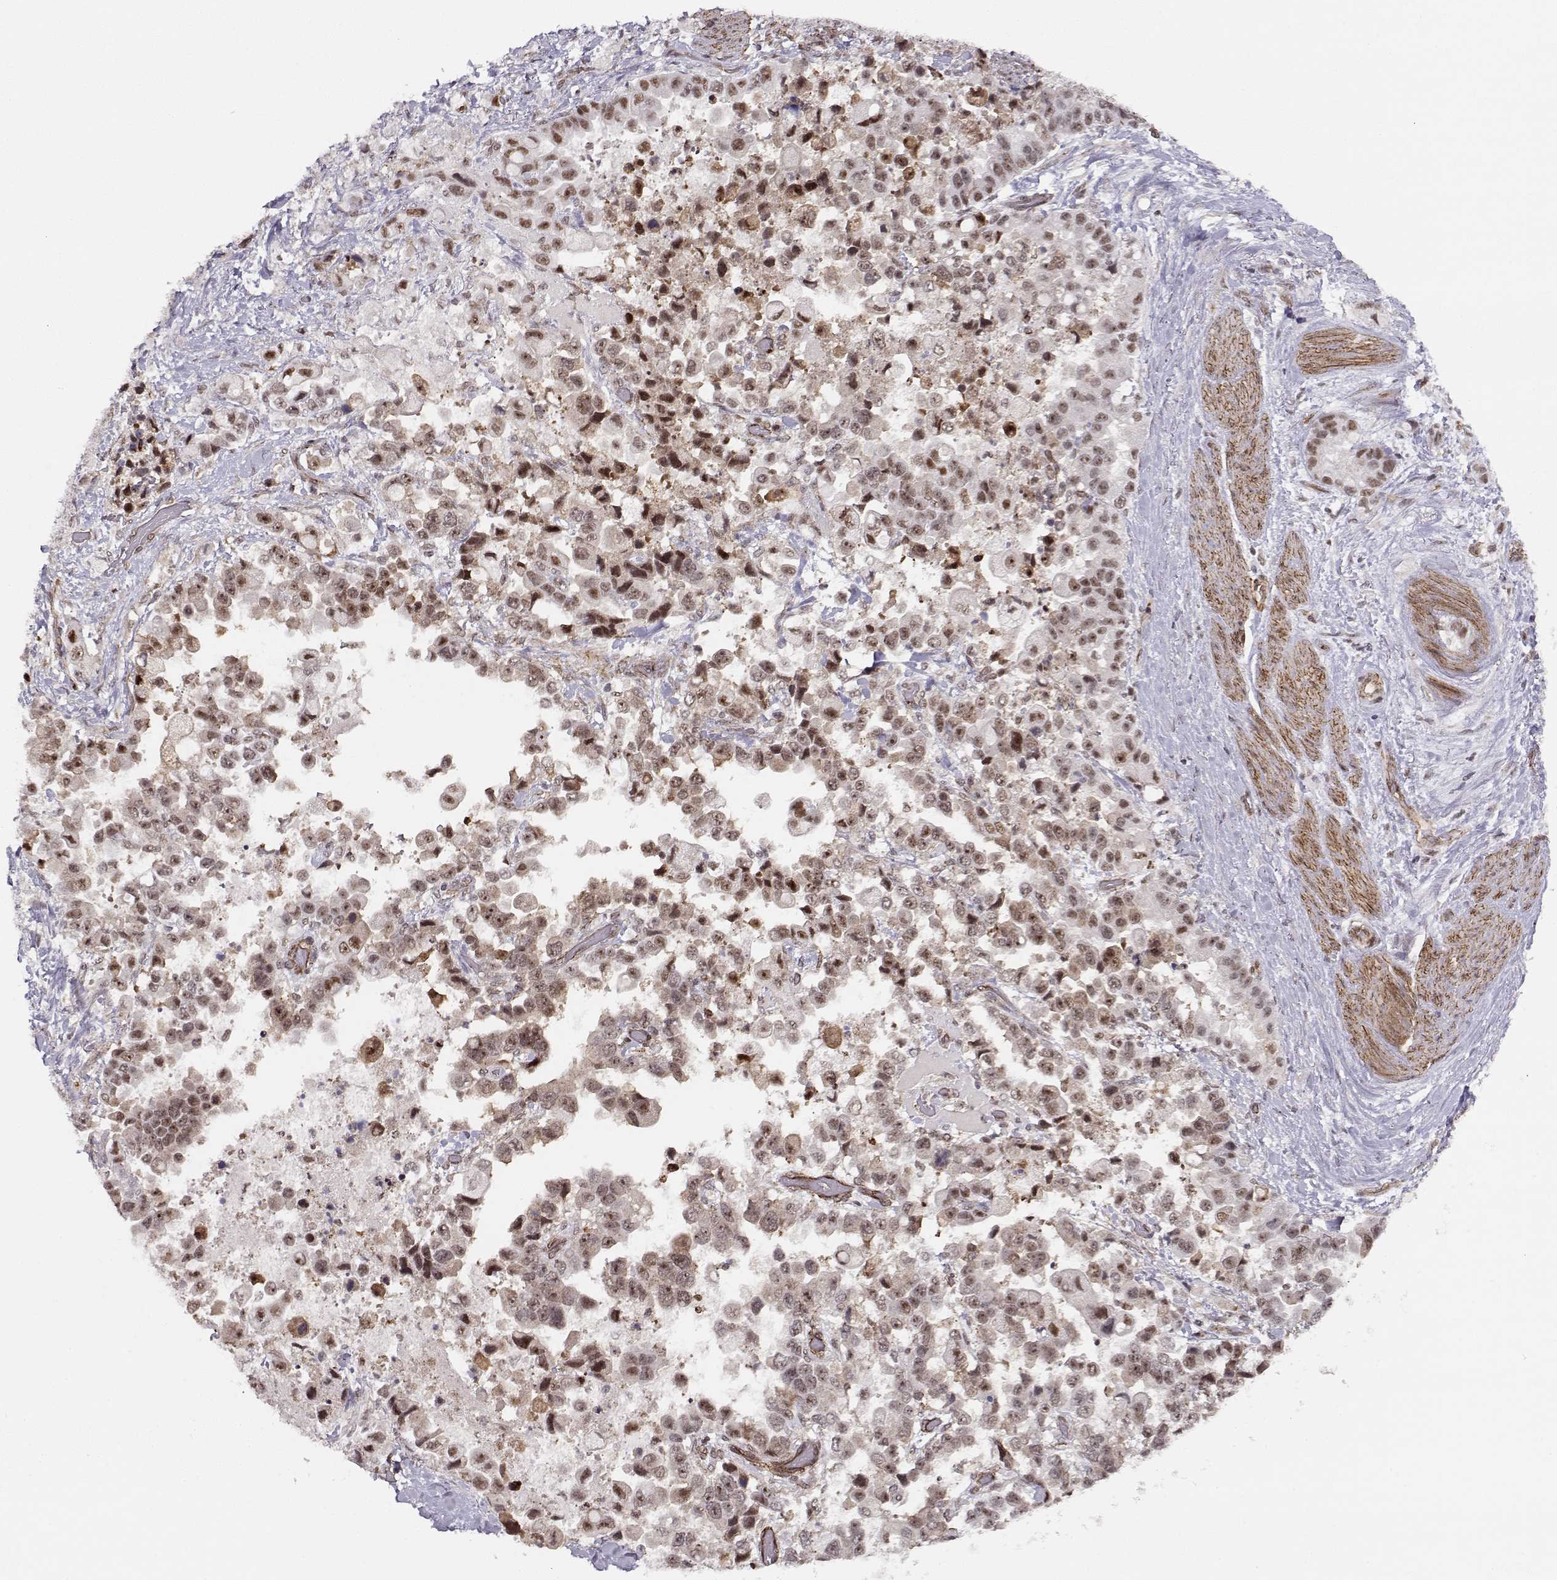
{"staining": {"intensity": "strong", "quantity": "25%-75%", "location": "nuclear"}, "tissue": "stomach cancer", "cell_type": "Tumor cells", "image_type": "cancer", "snomed": [{"axis": "morphology", "description": "Adenocarcinoma, NOS"}, {"axis": "topography", "description": "Stomach"}], "caption": "Brown immunohistochemical staining in stomach adenocarcinoma reveals strong nuclear staining in about 25%-75% of tumor cells. (brown staining indicates protein expression, while blue staining denotes nuclei).", "gene": "CIR1", "patient": {"sex": "male", "age": 59}}